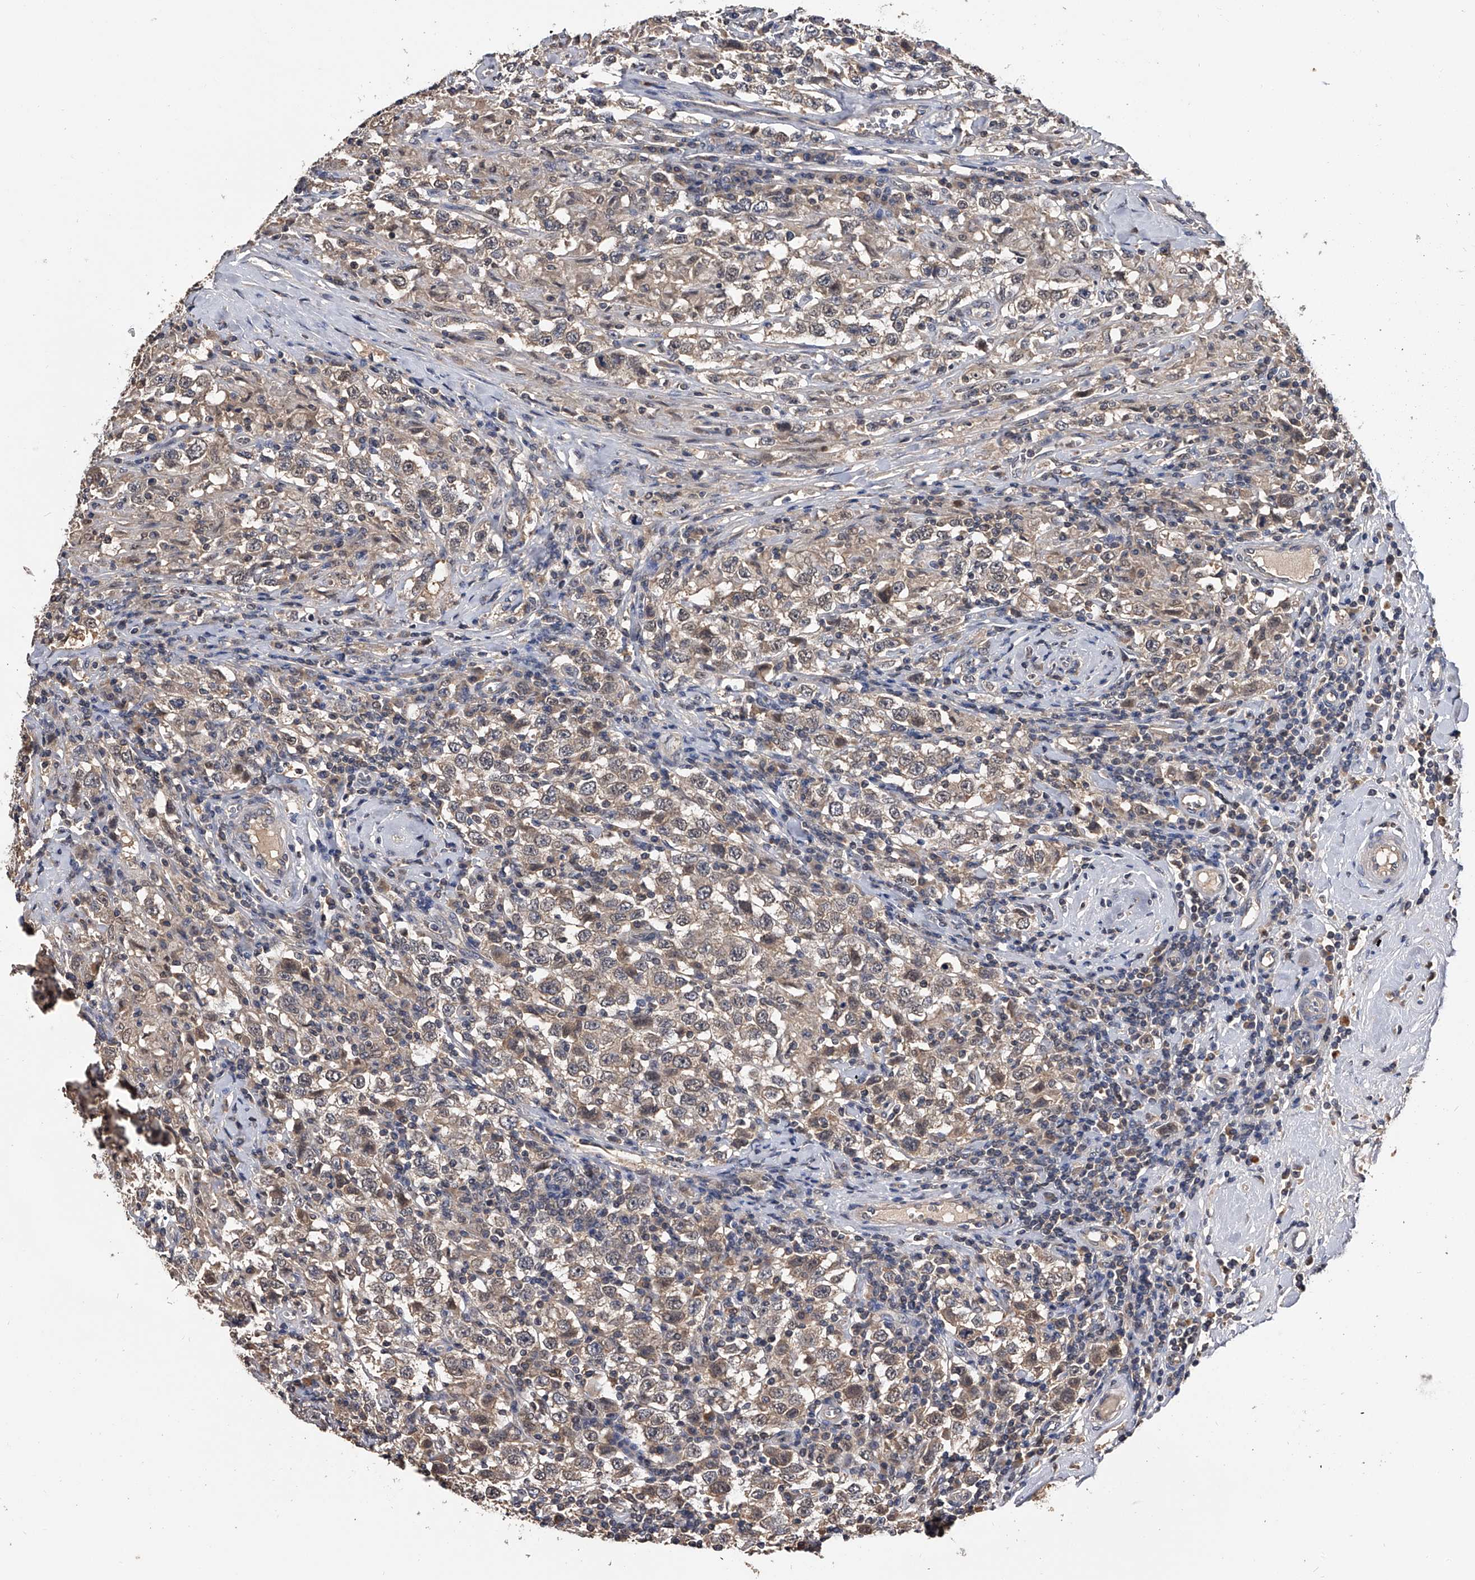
{"staining": {"intensity": "weak", "quantity": ">75%", "location": "cytoplasmic/membranous"}, "tissue": "testis cancer", "cell_type": "Tumor cells", "image_type": "cancer", "snomed": [{"axis": "morphology", "description": "Seminoma, NOS"}, {"axis": "topography", "description": "Testis"}], "caption": "Protein analysis of testis cancer (seminoma) tissue demonstrates weak cytoplasmic/membranous expression in approximately >75% of tumor cells.", "gene": "EFCAB7", "patient": {"sex": "male", "age": 41}}